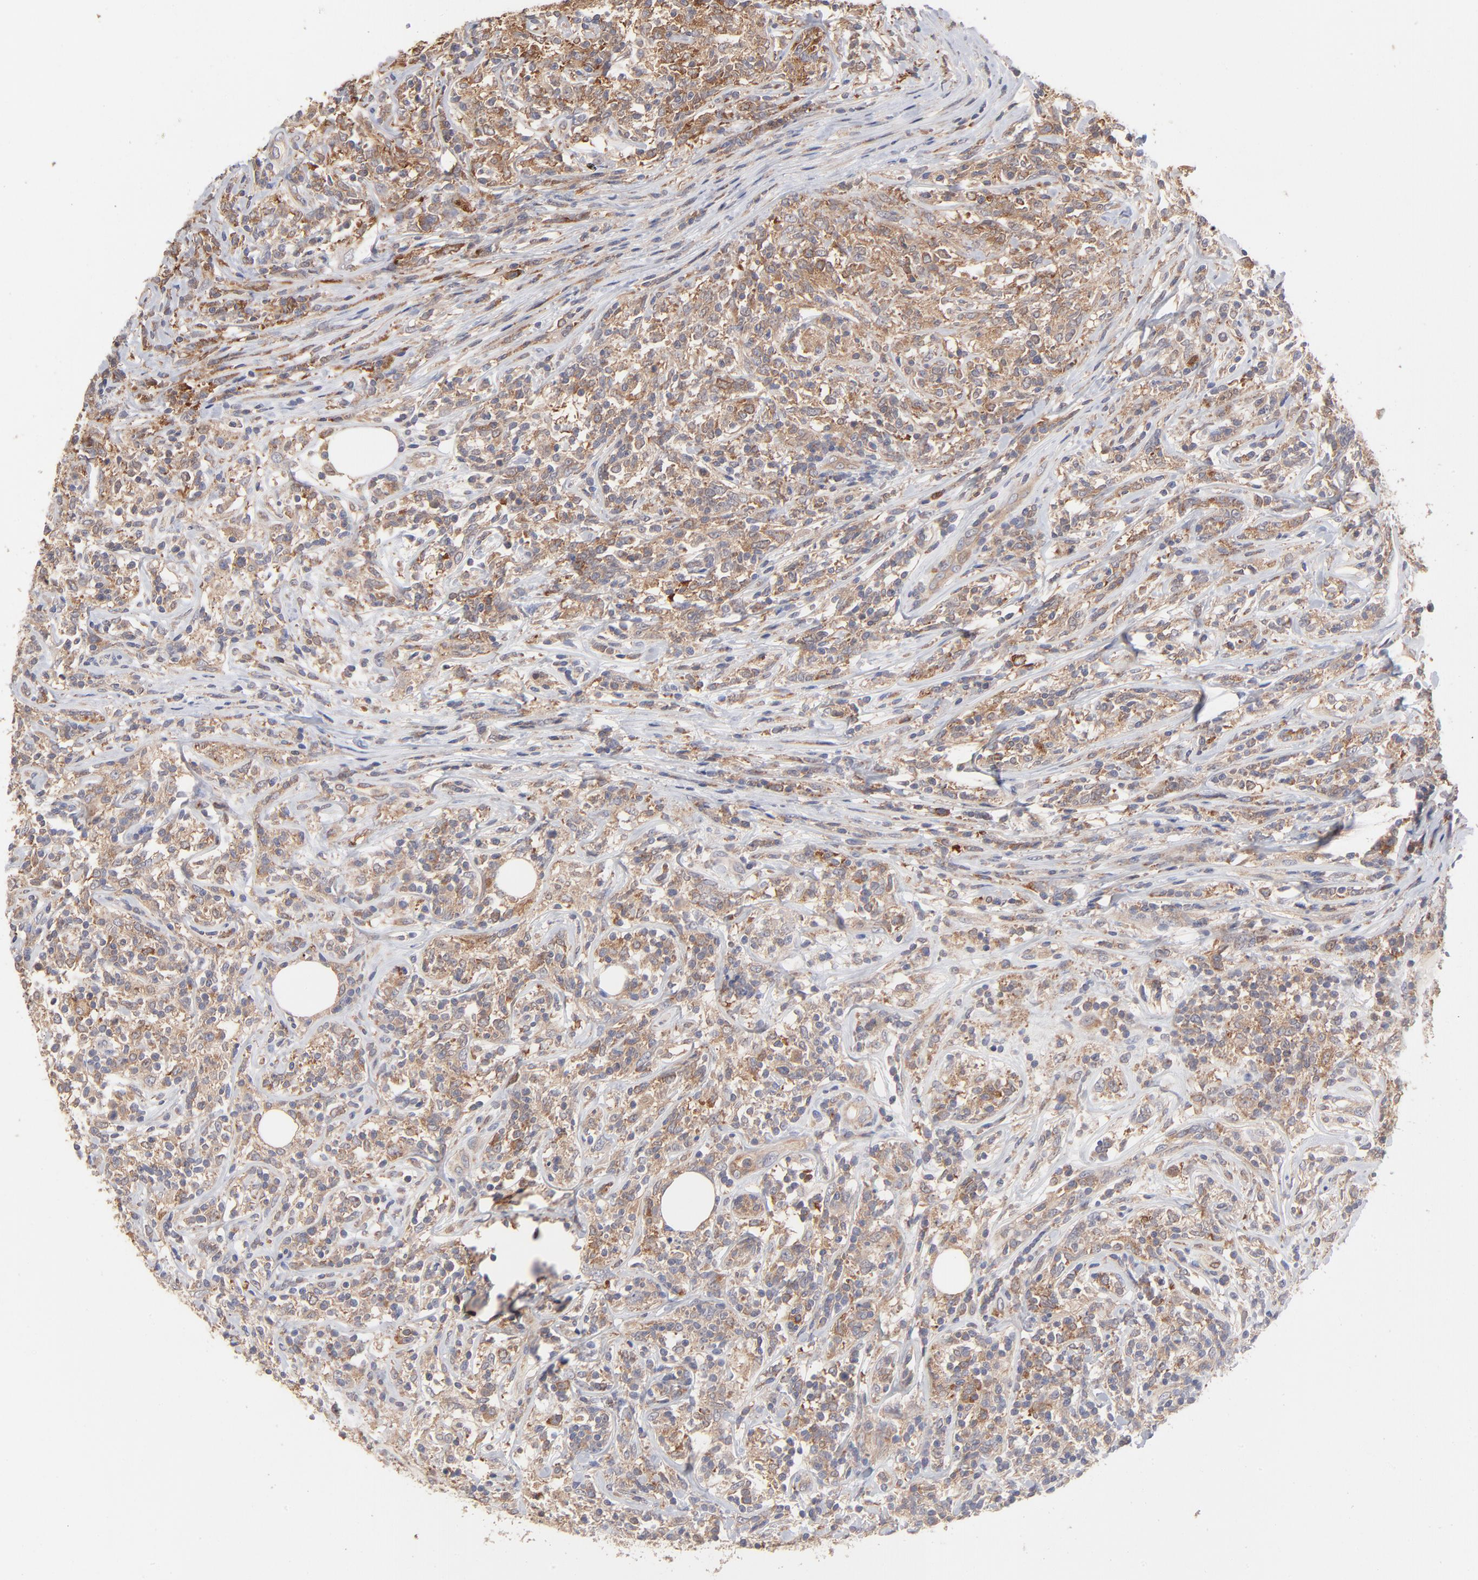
{"staining": {"intensity": "moderate", "quantity": ">75%", "location": "cytoplasmic/membranous"}, "tissue": "lymphoma", "cell_type": "Tumor cells", "image_type": "cancer", "snomed": [{"axis": "morphology", "description": "Malignant lymphoma, non-Hodgkin's type, High grade"}, {"axis": "topography", "description": "Lymph node"}], "caption": "High-grade malignant lymphoma, non-Hodgkin's type tissue displays moderate cytoplasmic/membranous expression in about >75% of tumor cells Using DAB (3,3'-diaminobenzidine) (brown) and hematoxylin (blue) stains, captured at high magnification using brightfield microscopy.", "gene": "IVNS1ABP", "patient": {"sex": "female", "age": 84}}